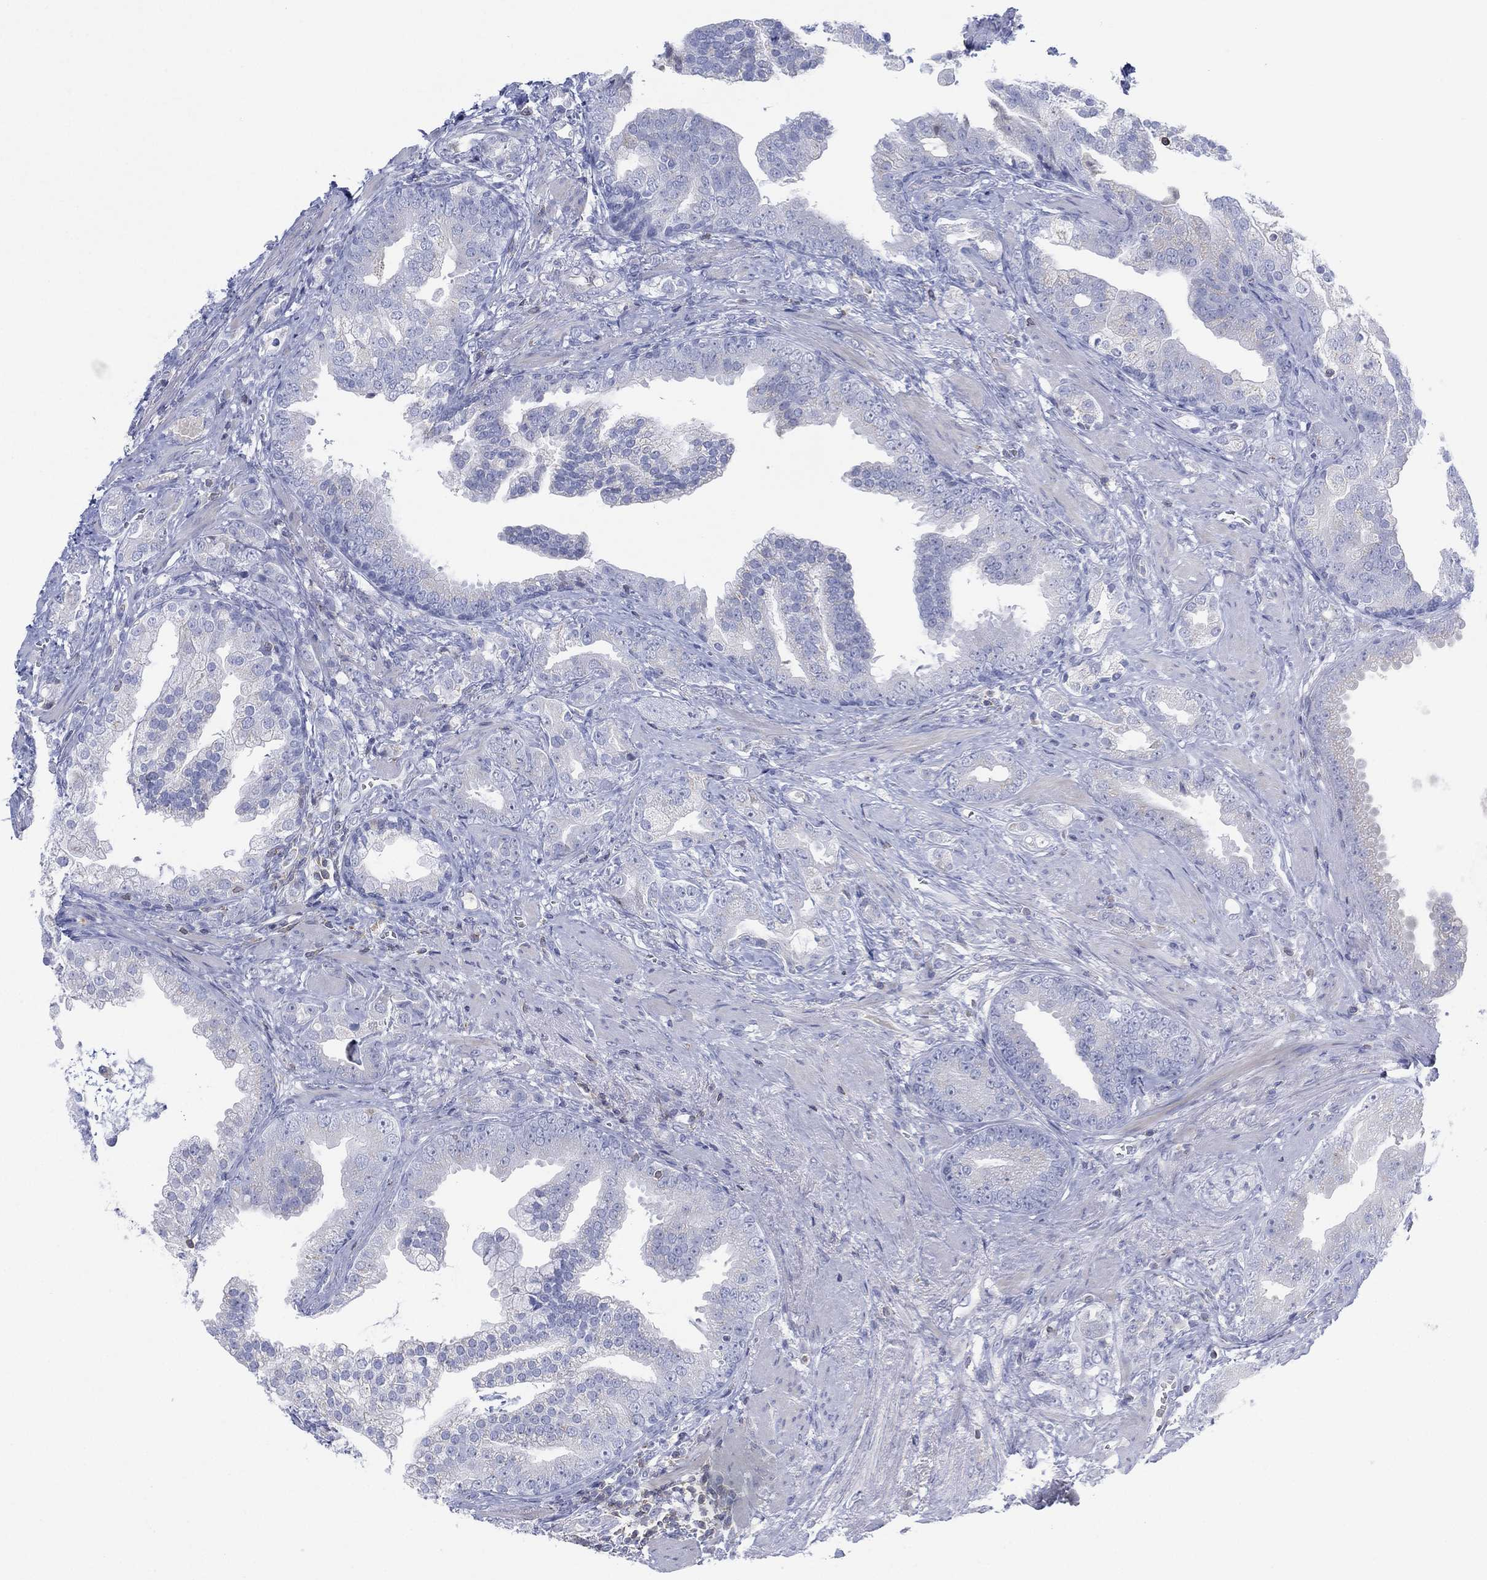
{"staining": {"intensity": "negative", "quantity": "none", "location": "none"}, "tissue": "prostate cancer", "cell_type": "Tumor cells", "image_type": "cancer", "snomed": [{"axis": "morphology", "description": "Adenocarcinoma, NOS"}, {"axis": "topography", "description": "Prostate"}], "caption": "Protein analysis of prostate adenocarcinoma shows no significant expression in tumor cells.", "gene": "SEPTIN1", "patient": {"sex": "male", "age": 57}}